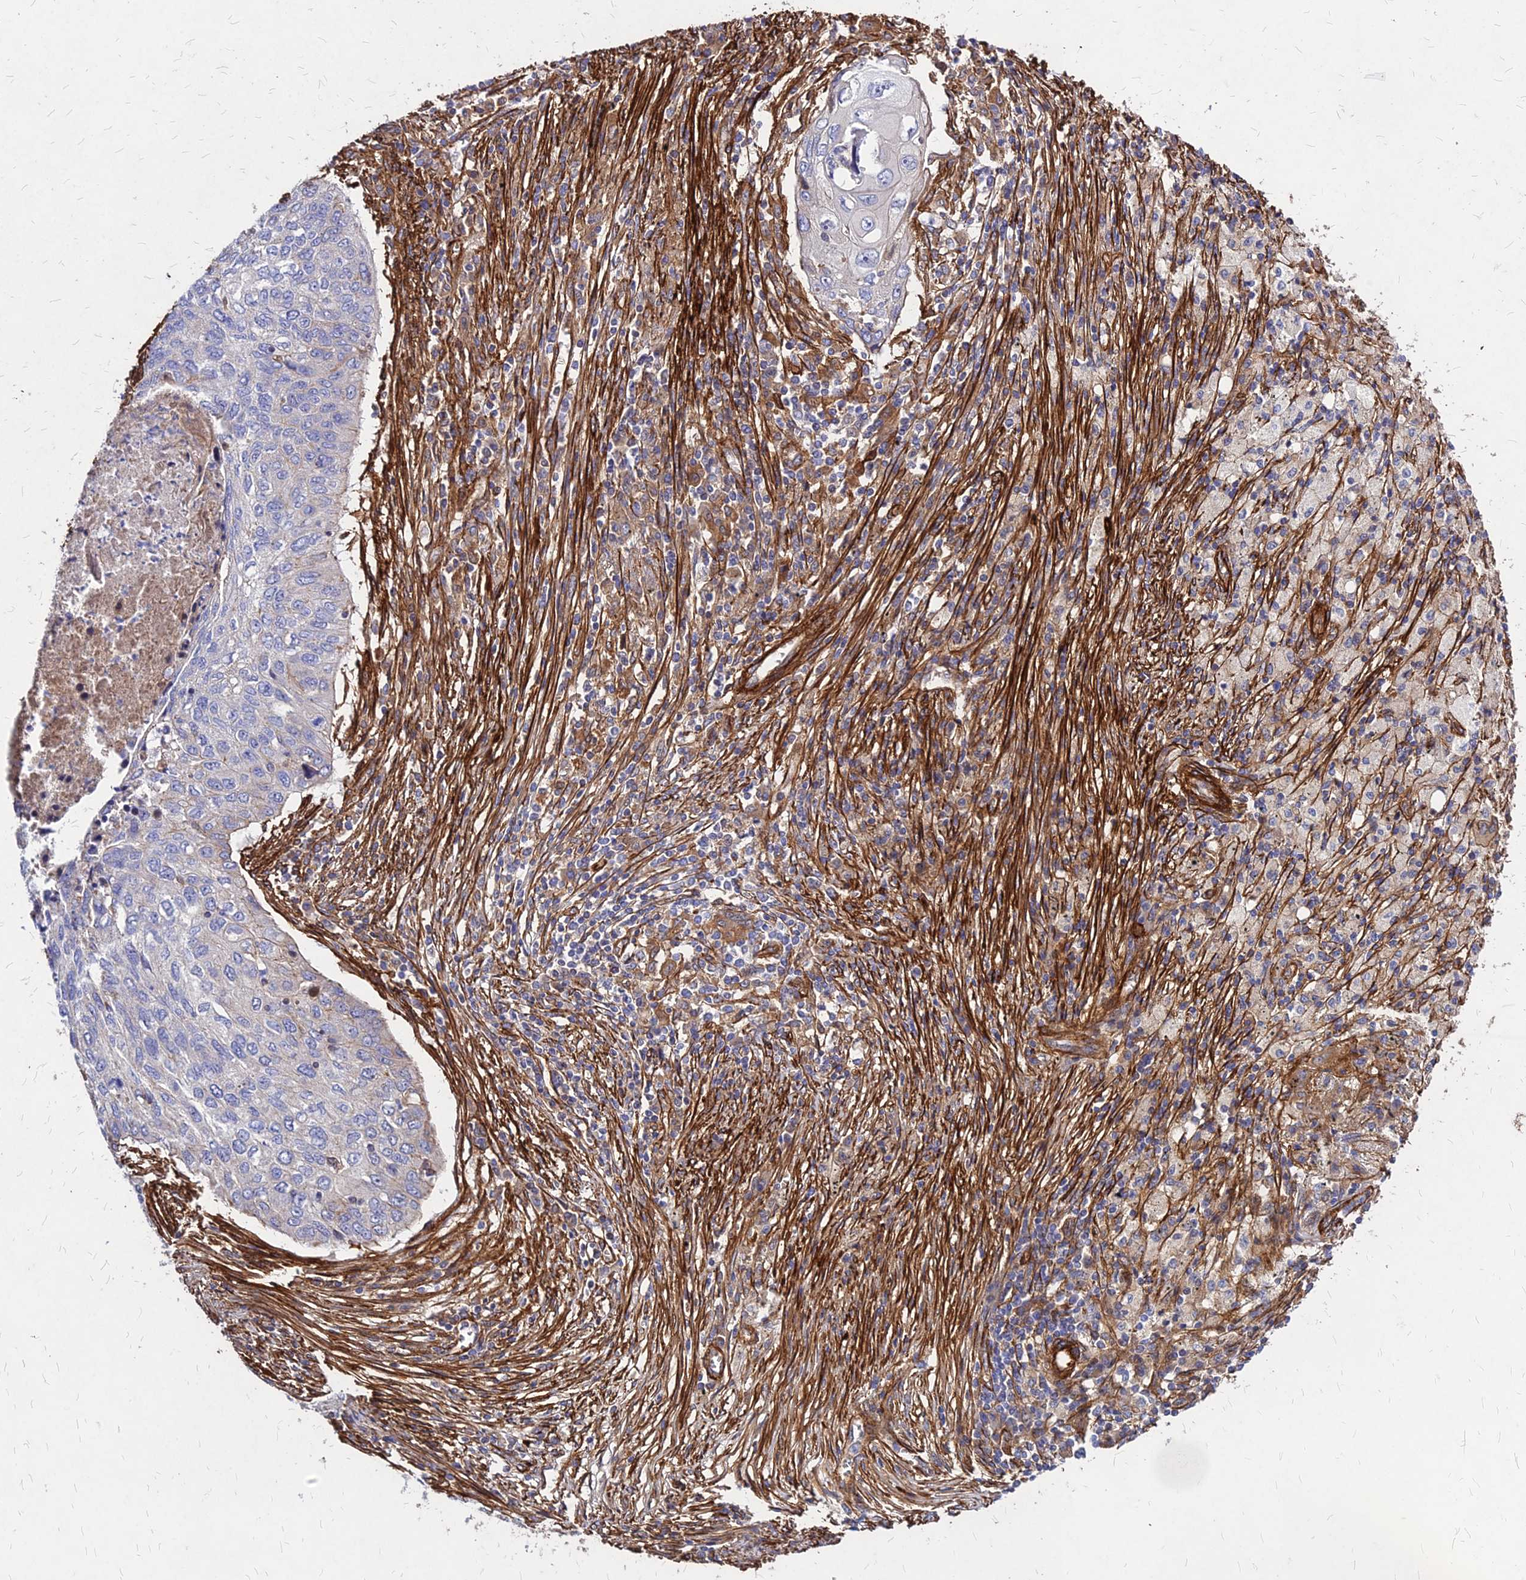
{"staining": {"intensity": "negative", "quantity": "none", "location": "none"}, "tissue": "lung cancer", "cell_type": "Tumor cells", "image_type": "cancer", "snomed": [{"axis": "morphology", "description": "Squamous cell carcinoma, NOS"}, {"axis": "topography", "description": "Lung"}], "caption": "Squamous cell carcinoma (lung) was stained to show a protein in brown. There is no significant positivity in tumor cells. The staining is performed using DAB brown chromogen with nuclei counter-stained in using hematoxylin.", "gene": "EFCC1", "patient": {"sex": "female", "age": 63}}